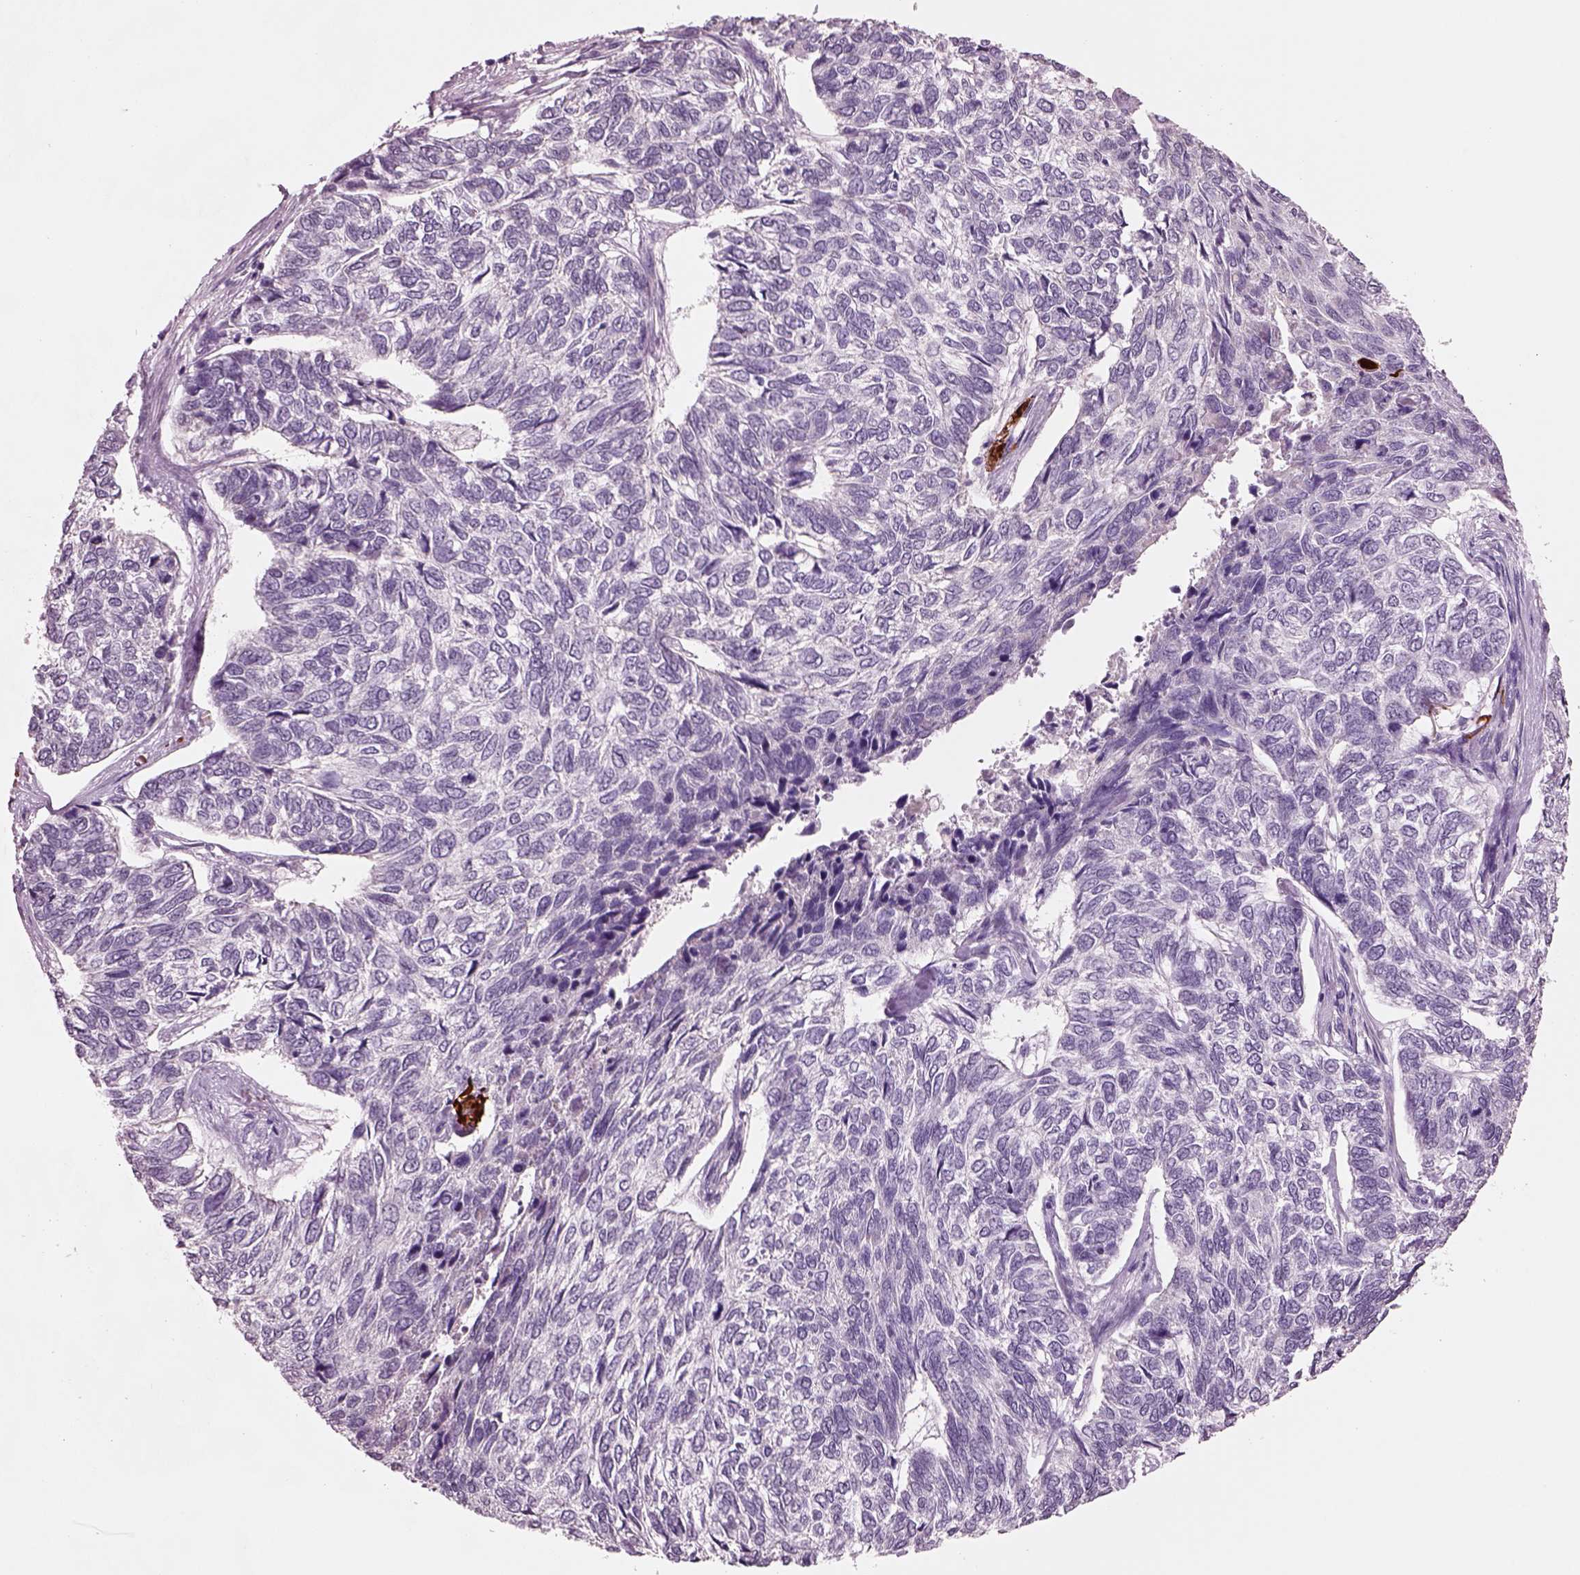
{"staining": {"intensity": "negative", "quantity": "none", "location": "none"}, "tissue": "skin cancer", "cell_type": "Tumor cells", "image_type": "cancer", "snomed": [{"axis": "morphology", "description": "Basal cell carcinoma"}, {"axis": "topography", "description": "Skin"}], "caption": "Immunohistochemistry photomicrograph of neoplastic tissue: skin basal cell carcinoma stained with DAB displays no significant protein staining in tumor cells.", "gene": "SEPHS1", "patient": {"sex": "female", "age": 65}}